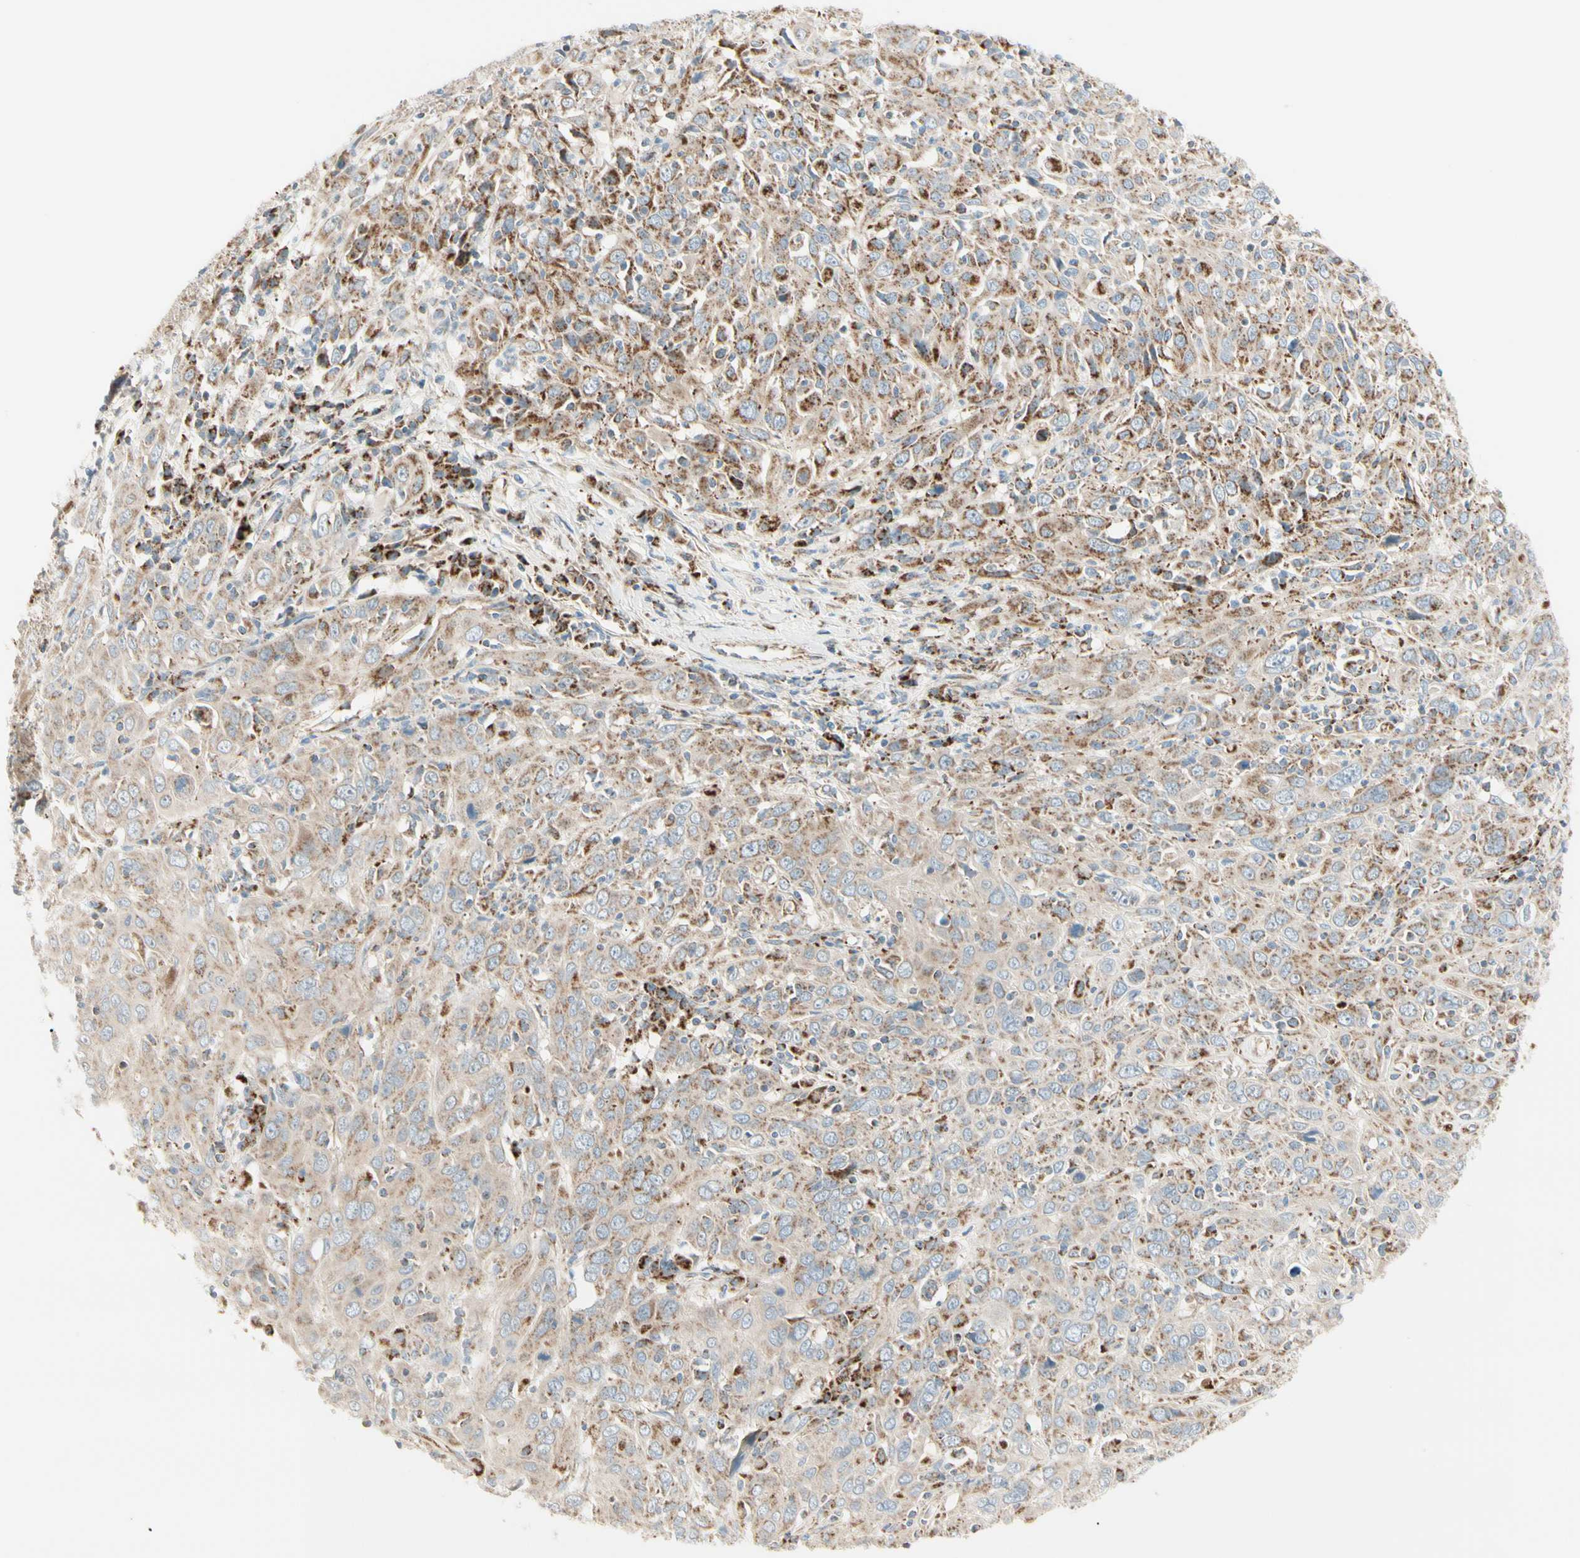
{"staining": {"intensity": "moderate", "quantity": ">75%", "location": "cytoplasmic/membranous"}, "tissue": "cervical cancer", "cell_type": "Tumor cells", "image_type": "cancer", "snomed": [{"axis": "morphology", "description": "Squamous cell carcinoma, NOS"}, {"axis": "topography", "description": "Cervix"}], "caption": "DAB immunohistochemical staining of human cervical cancer (squamous cell carcinoma) demonstrates moderate cytoplasmic/membranous protein positivity in approximately >75% of tumor cells.", "gene": "TBC1D10A", "patient": {"sex": "female", "age": 46}}